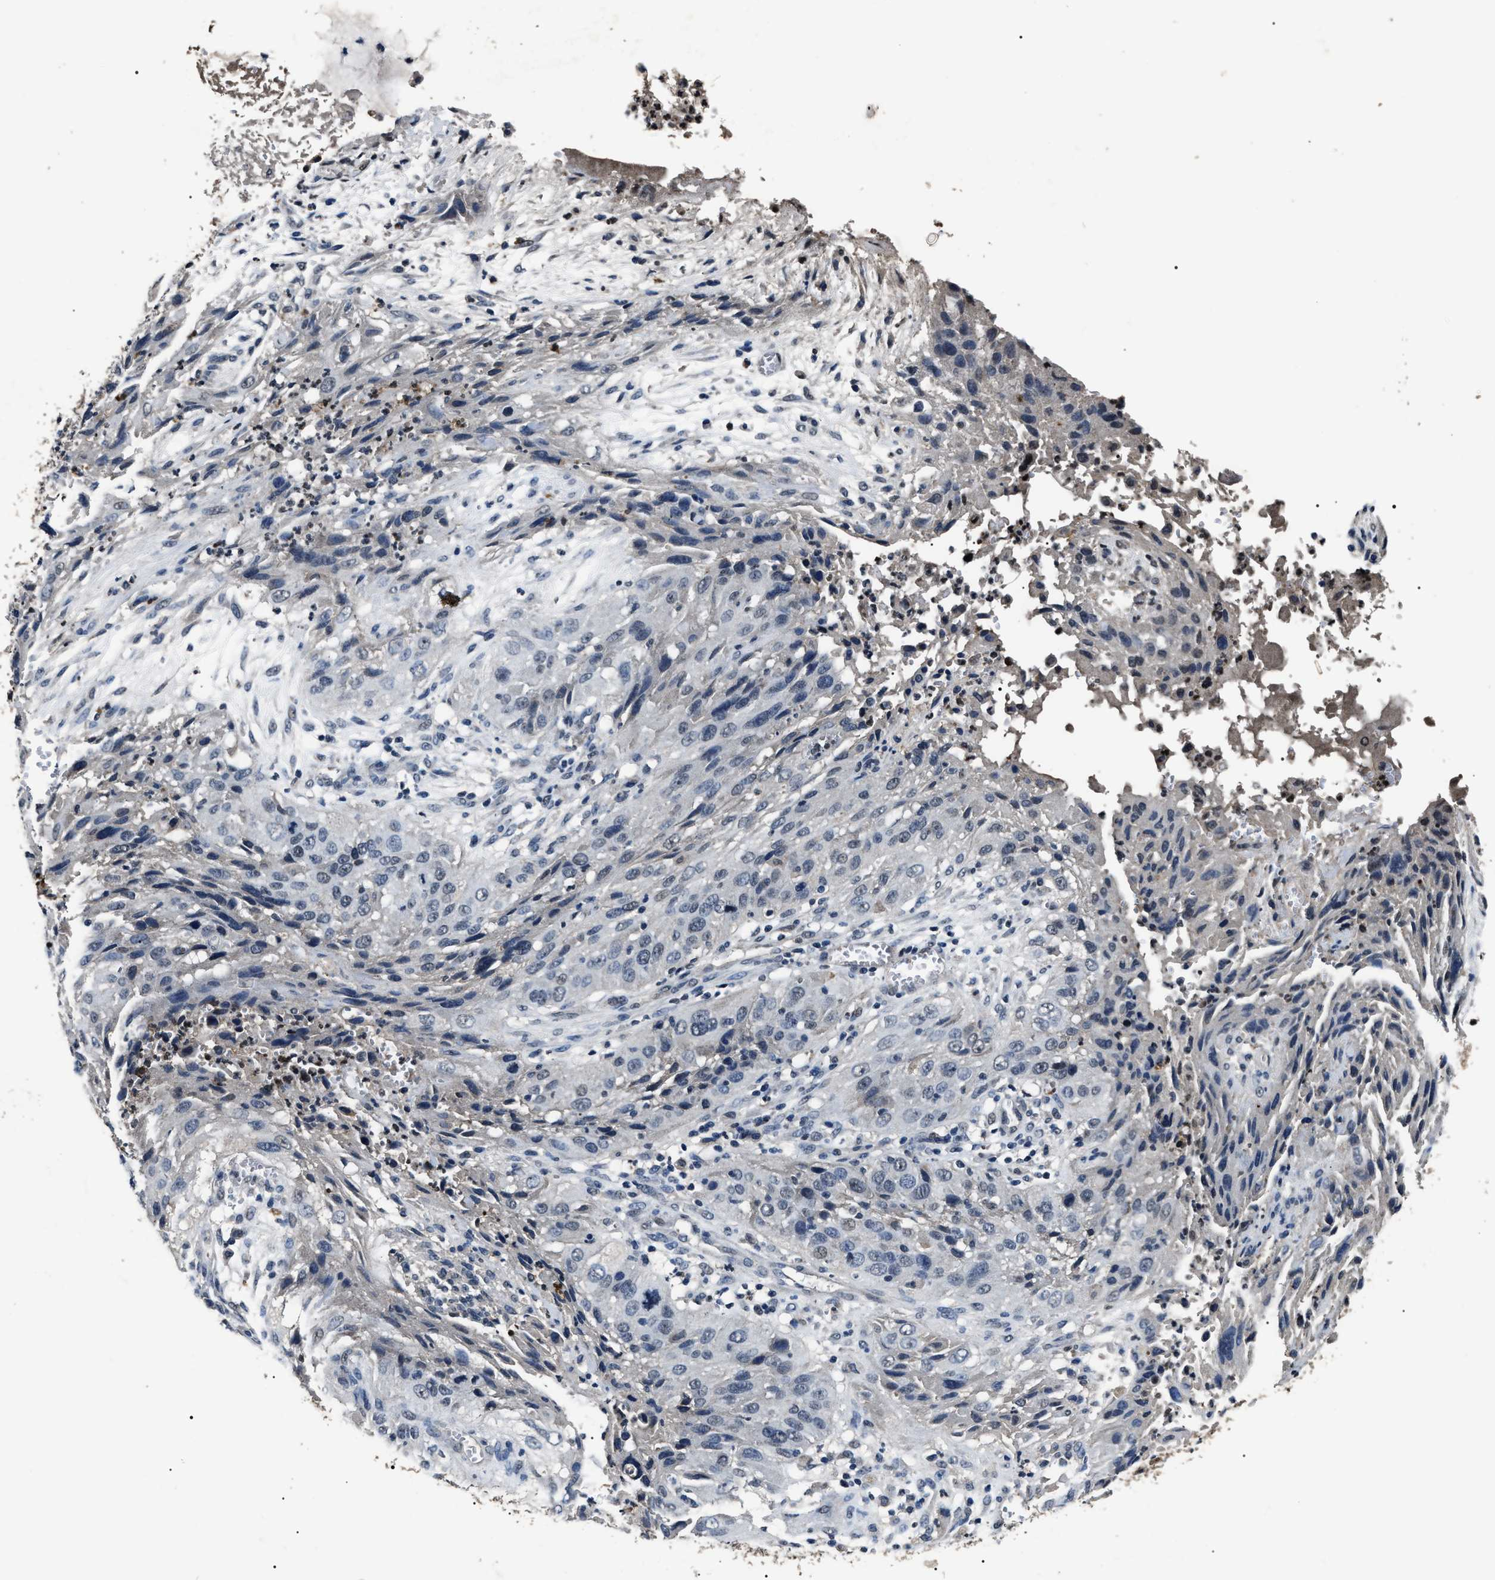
{"staining": {"intensity": "negative", "quantity": "none", "location": "none"}, "tissue": "cervical cancer", "cell_type": "Tumor cells", "image_type": "cancer", "snomed": [{"axis": "morphology", "description": "Squamous cell carcinoma, NOS"}, {"axis": "topography", "description": "Cervix"}], "caption": "This is a image of IHC staining of squamous cell carcinoma (cervical), which shows no positivity in tumor cells.", "gene": "ANP32E", "patient": {"sex": "female", "age": 32}}